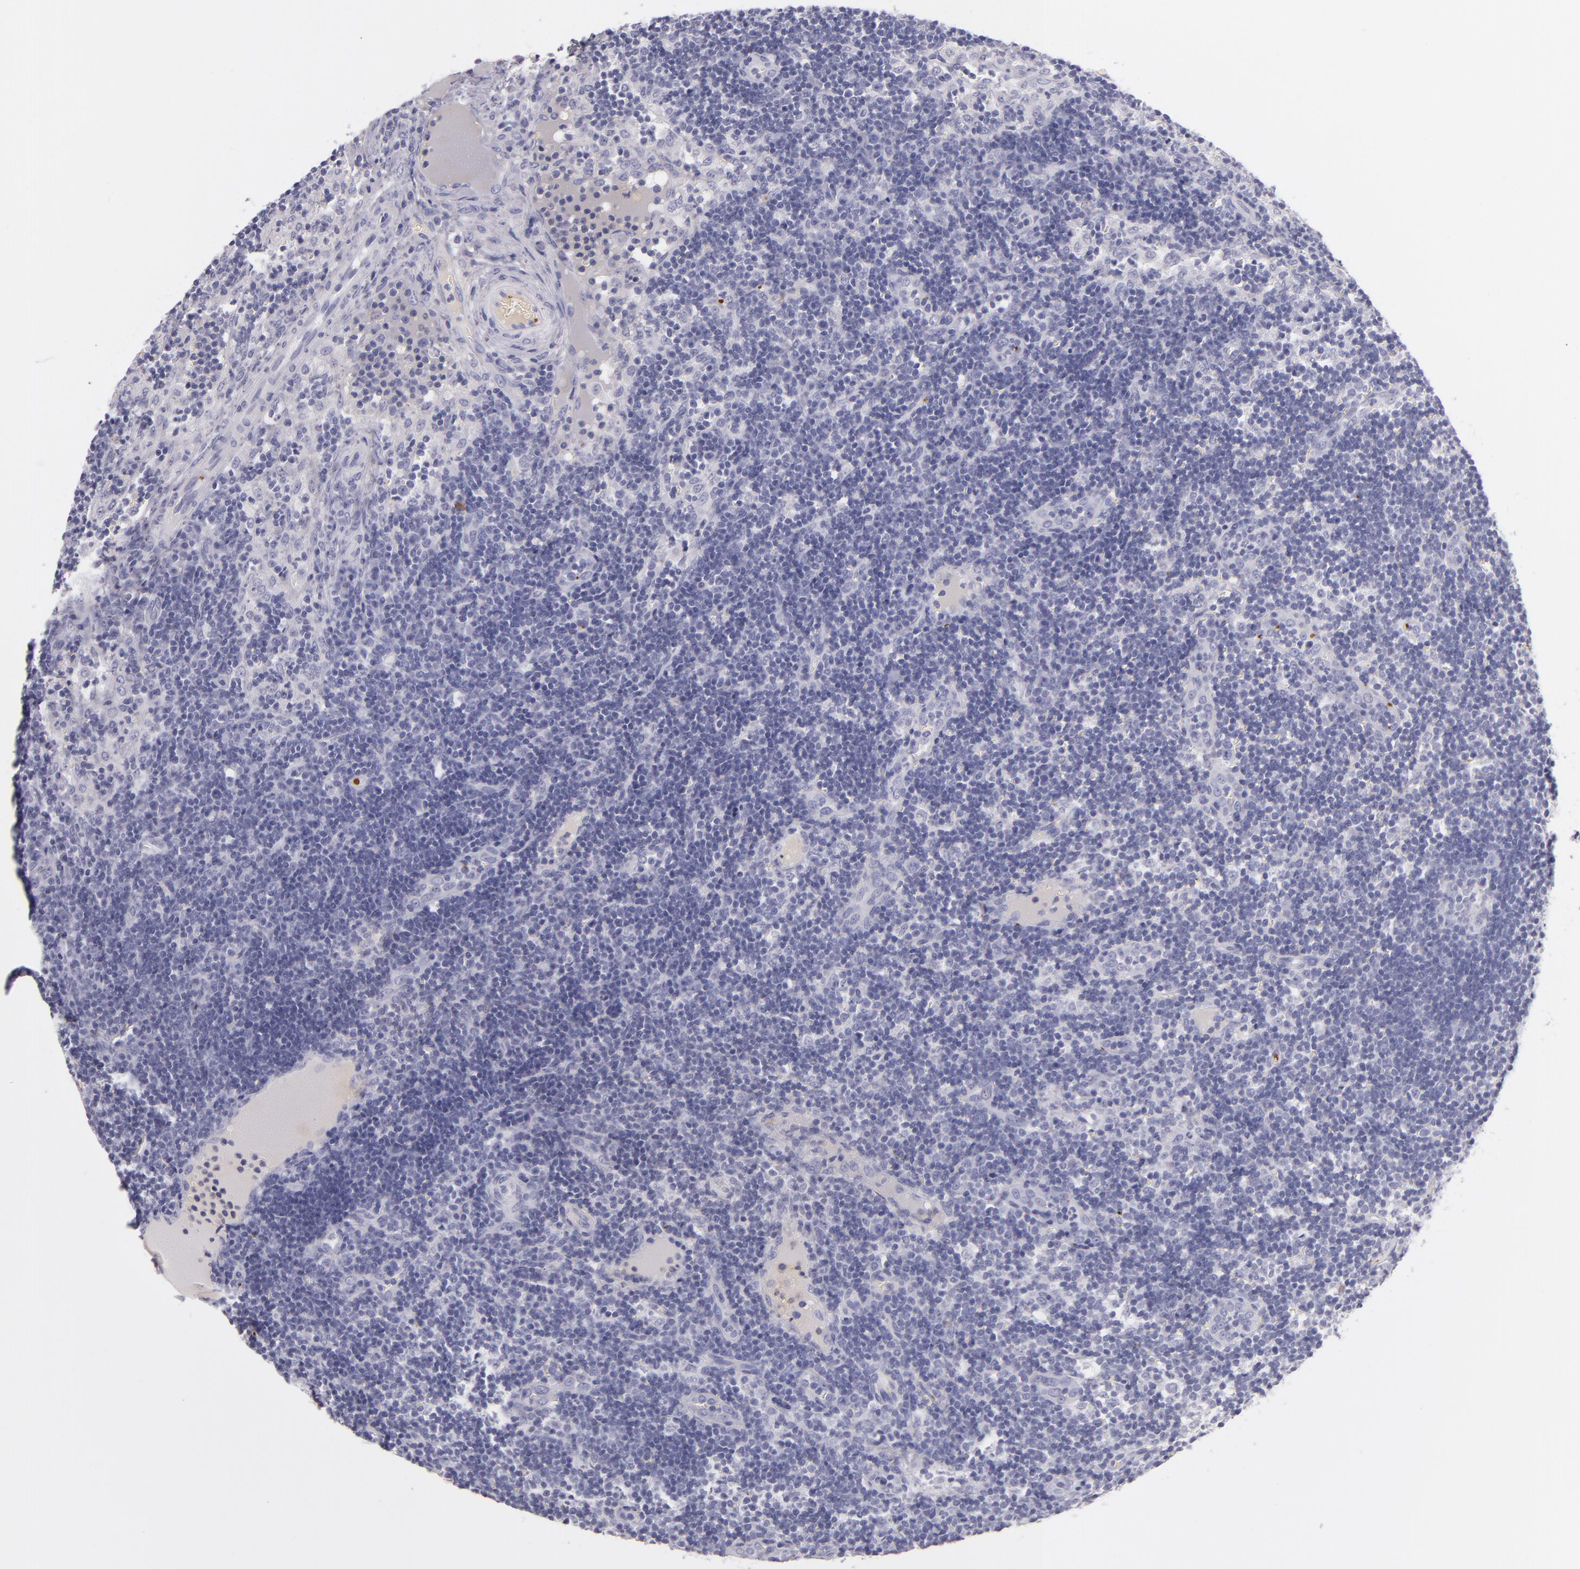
{"staining": {"intensity": "negative", "quantity": "none", "location": "none"}, "tissue": "lymph node", "cell_type": "Germinal center cells", "image_type": "normal", "snomed": [{"axis": "morphology", "description": "Normal tissue, NOS"}, {"axis": "morphology", "description": "Inflammation, NOS"}, {"axis": "topography", "description": "Lymph node"}, {"axis": "topography", "description": "Salivary gland"}], "caption": "Lymph node stained for a protein using immunohistochemistry exhibits no expression germinal center cells.", "gene": "GP1BA", "patient": {"sex": "male", "age": 3}}